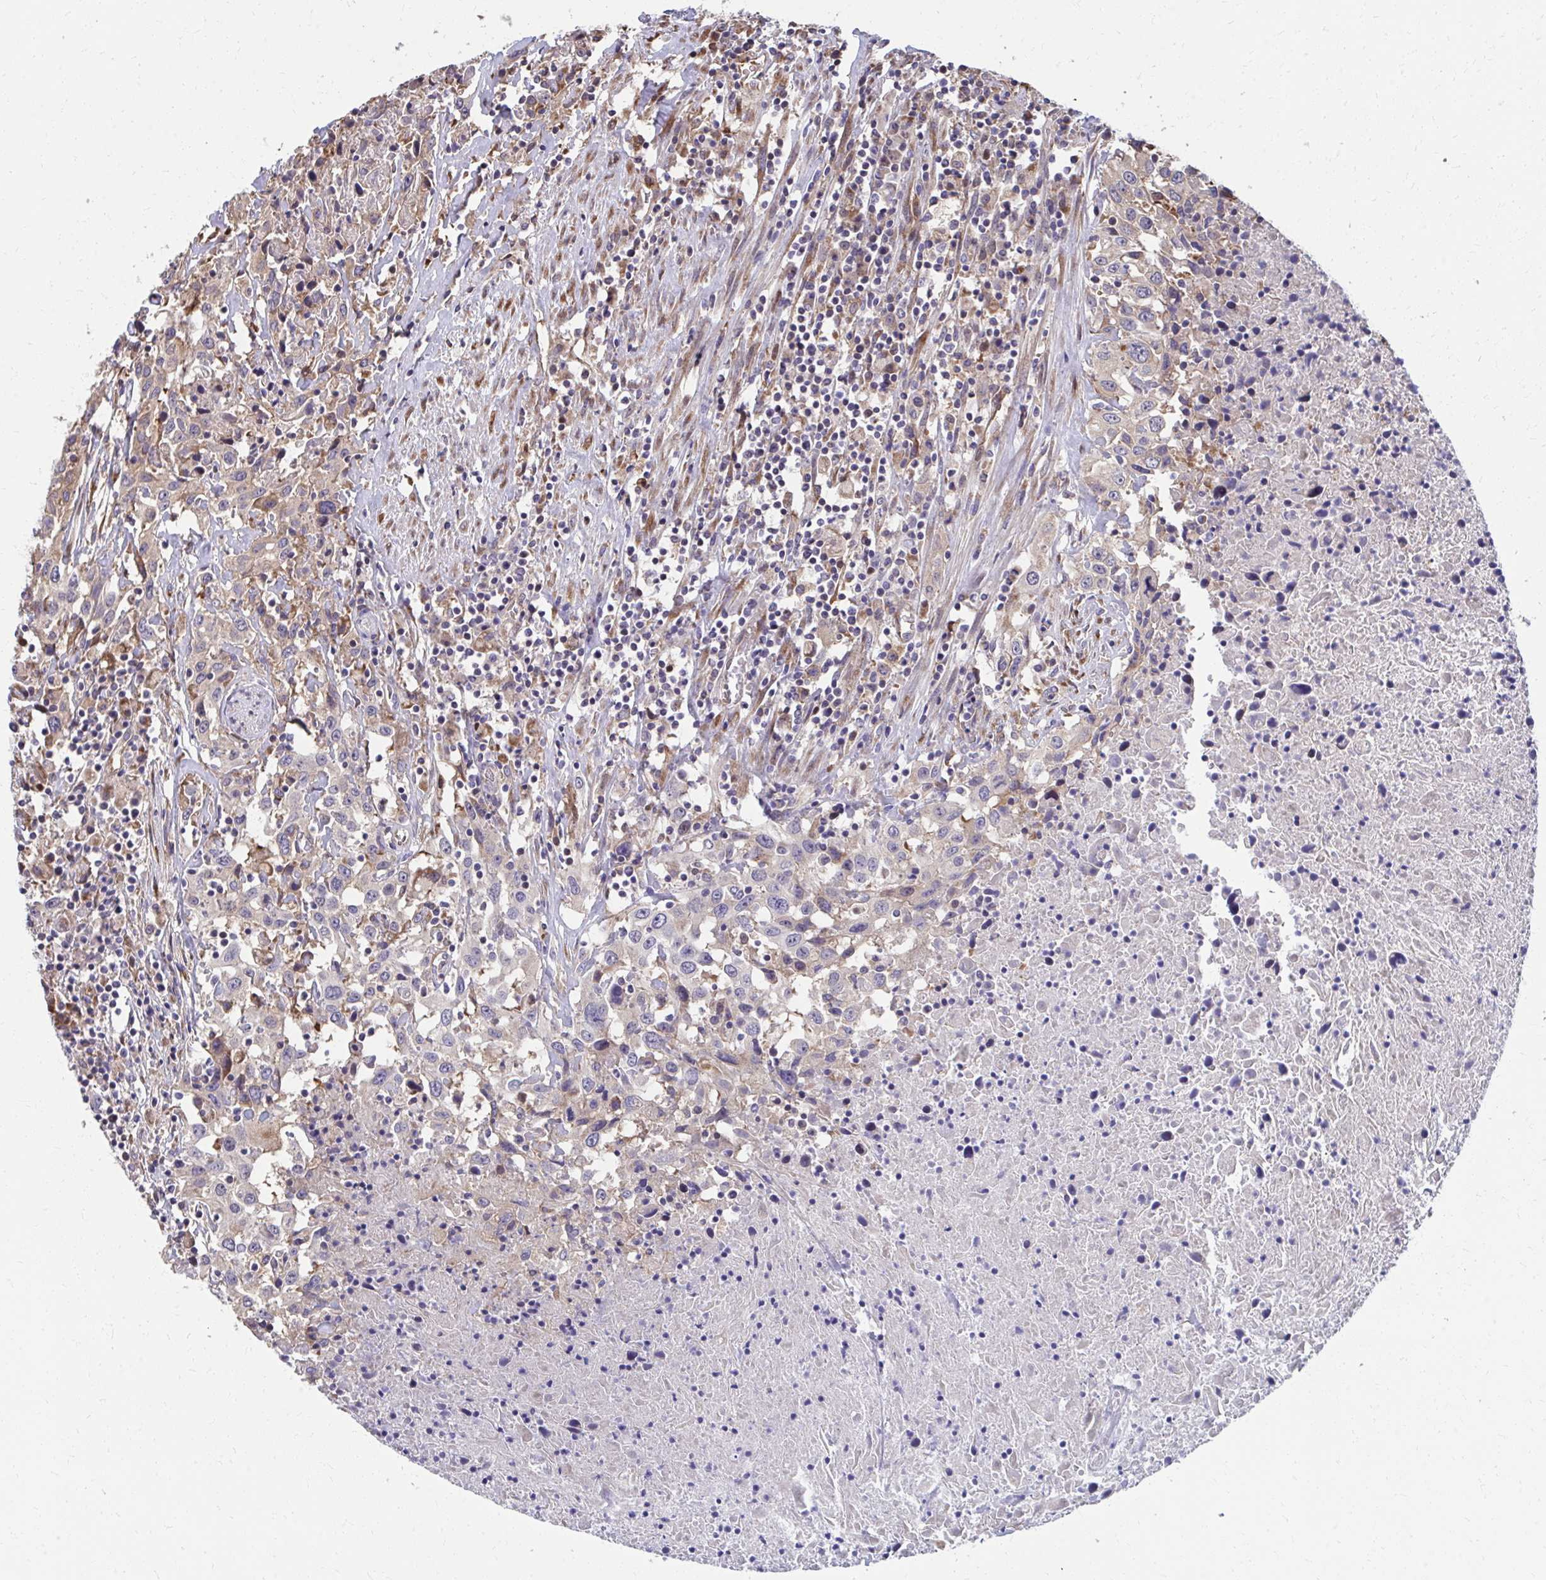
{"staining": {"intensity": "weak", "quantity": "25%-75%", "location": "cytoplasmic/membranous"}, "tissue": "urothelial cancer", "cell_type": "Tumor cells", "image_type": "cancer", "snomed": [{"axis": "morphology", "description": "Urothelial carcinoma, High grade"}, {"axis": "topography", "description": "Urinary bladder"}], "caption": "Protein analysis of urothelial cancer tissue reveals weak cytoplasmic/membranous expression in about 25%-75% of tumor cells. Nuclei are stained in blue.", "gene": "ZNF778", "patient": {"sex": "male", "age": 61}}